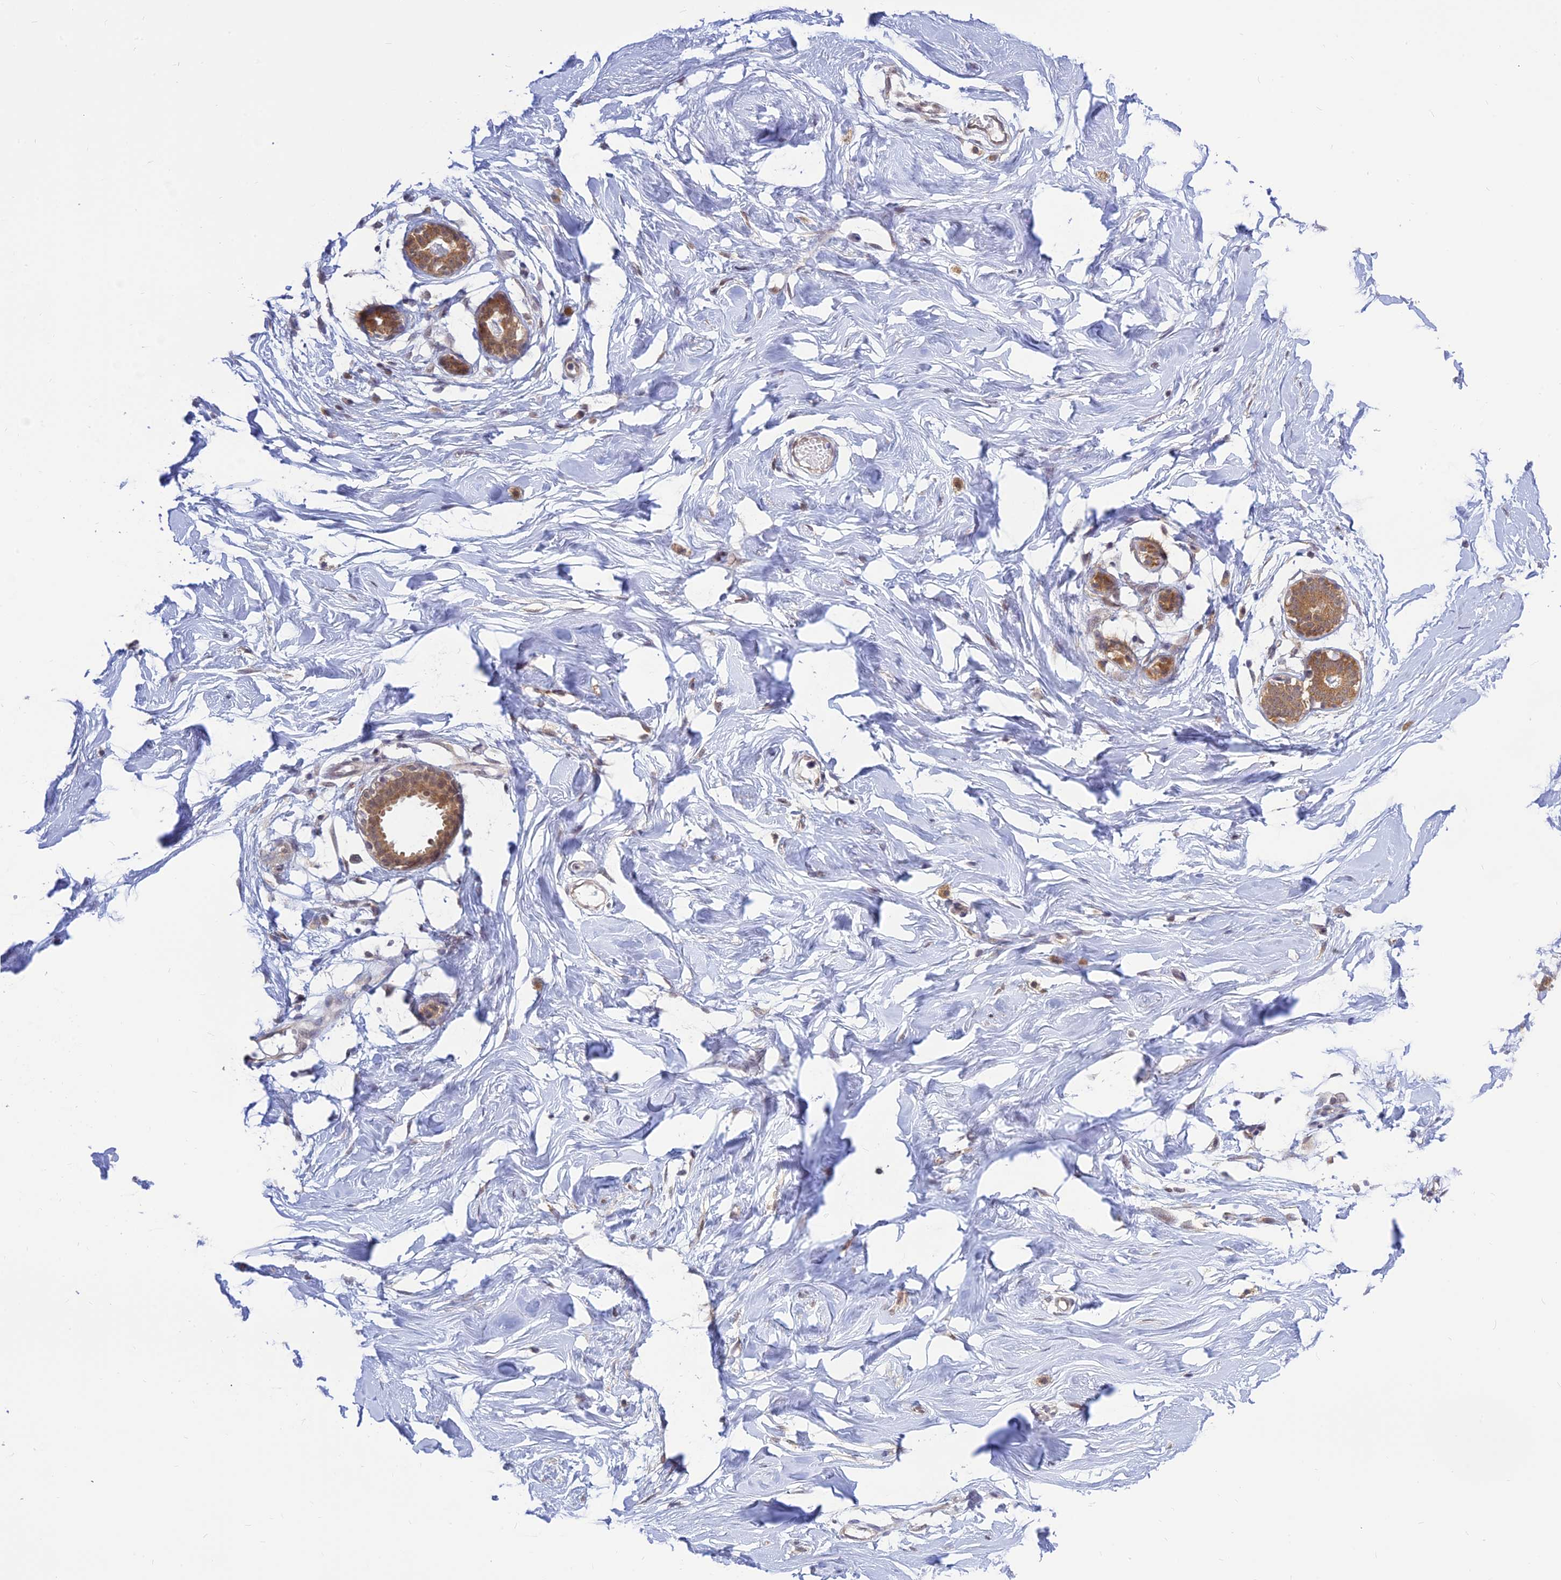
{"staining": {"intensity": "moderate", "quantity": ">75%", "location": "cytoplasmic/membranous"}, "tissue": "breast", "cell_type": "Adipocytes", "image_type": "normal", "snomed": [{"axis": "morphology", "description": "Normal tissue, NOS"}, {"axis": "morphology", "description": "Adenoma, NOS"}, {"axis": "topography", "description": "Breast"}], "caption": "Breast stained with DAB immunohistochemistry exhibits medium levels of moderate cytoplasmic/membranous staining in about >75% of adipocytes.", "gene": "SKIC8", "patient": {"sex": "female", "age": 23}}